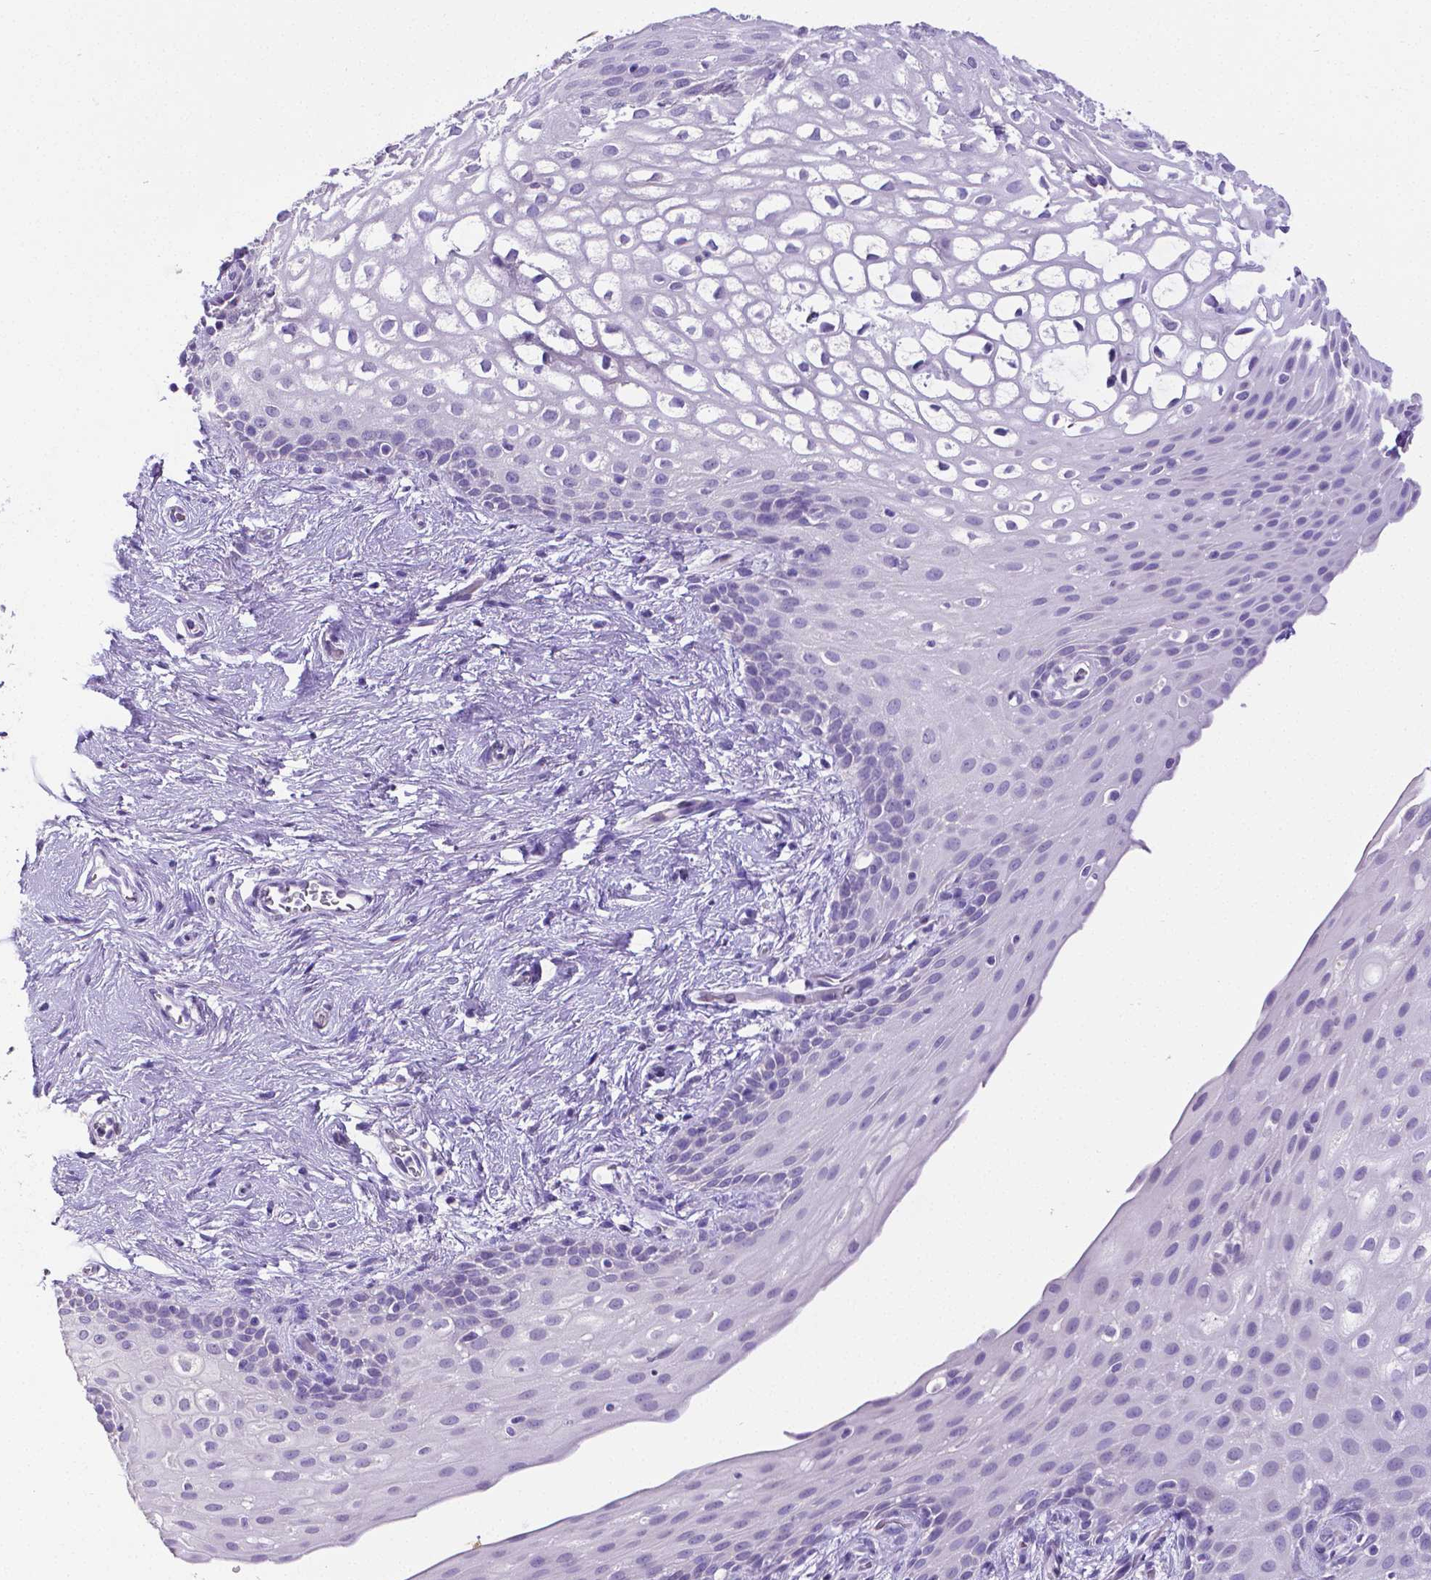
{"staining": {"intensity": "negative", "quantity": "none", "location": "none"}, "tissue": "skin", "cell_type": "Epidermal cells", "image_type": "normal", "snomed": [{"axis": "morphology", "description": "Normal tissue, NOS"}, {"axis": "topography", "description": "Anal"}], "caption": "Epidermal cells are negative for brown protein staining in benign skin. The staining is performed using DAB (3,3'-diaminobenzidine) brown chromogen with nuclei counter-stained in using hematoxylin.", "gene": "SATB2", "patient": {"sex": "female", "age": 46}}